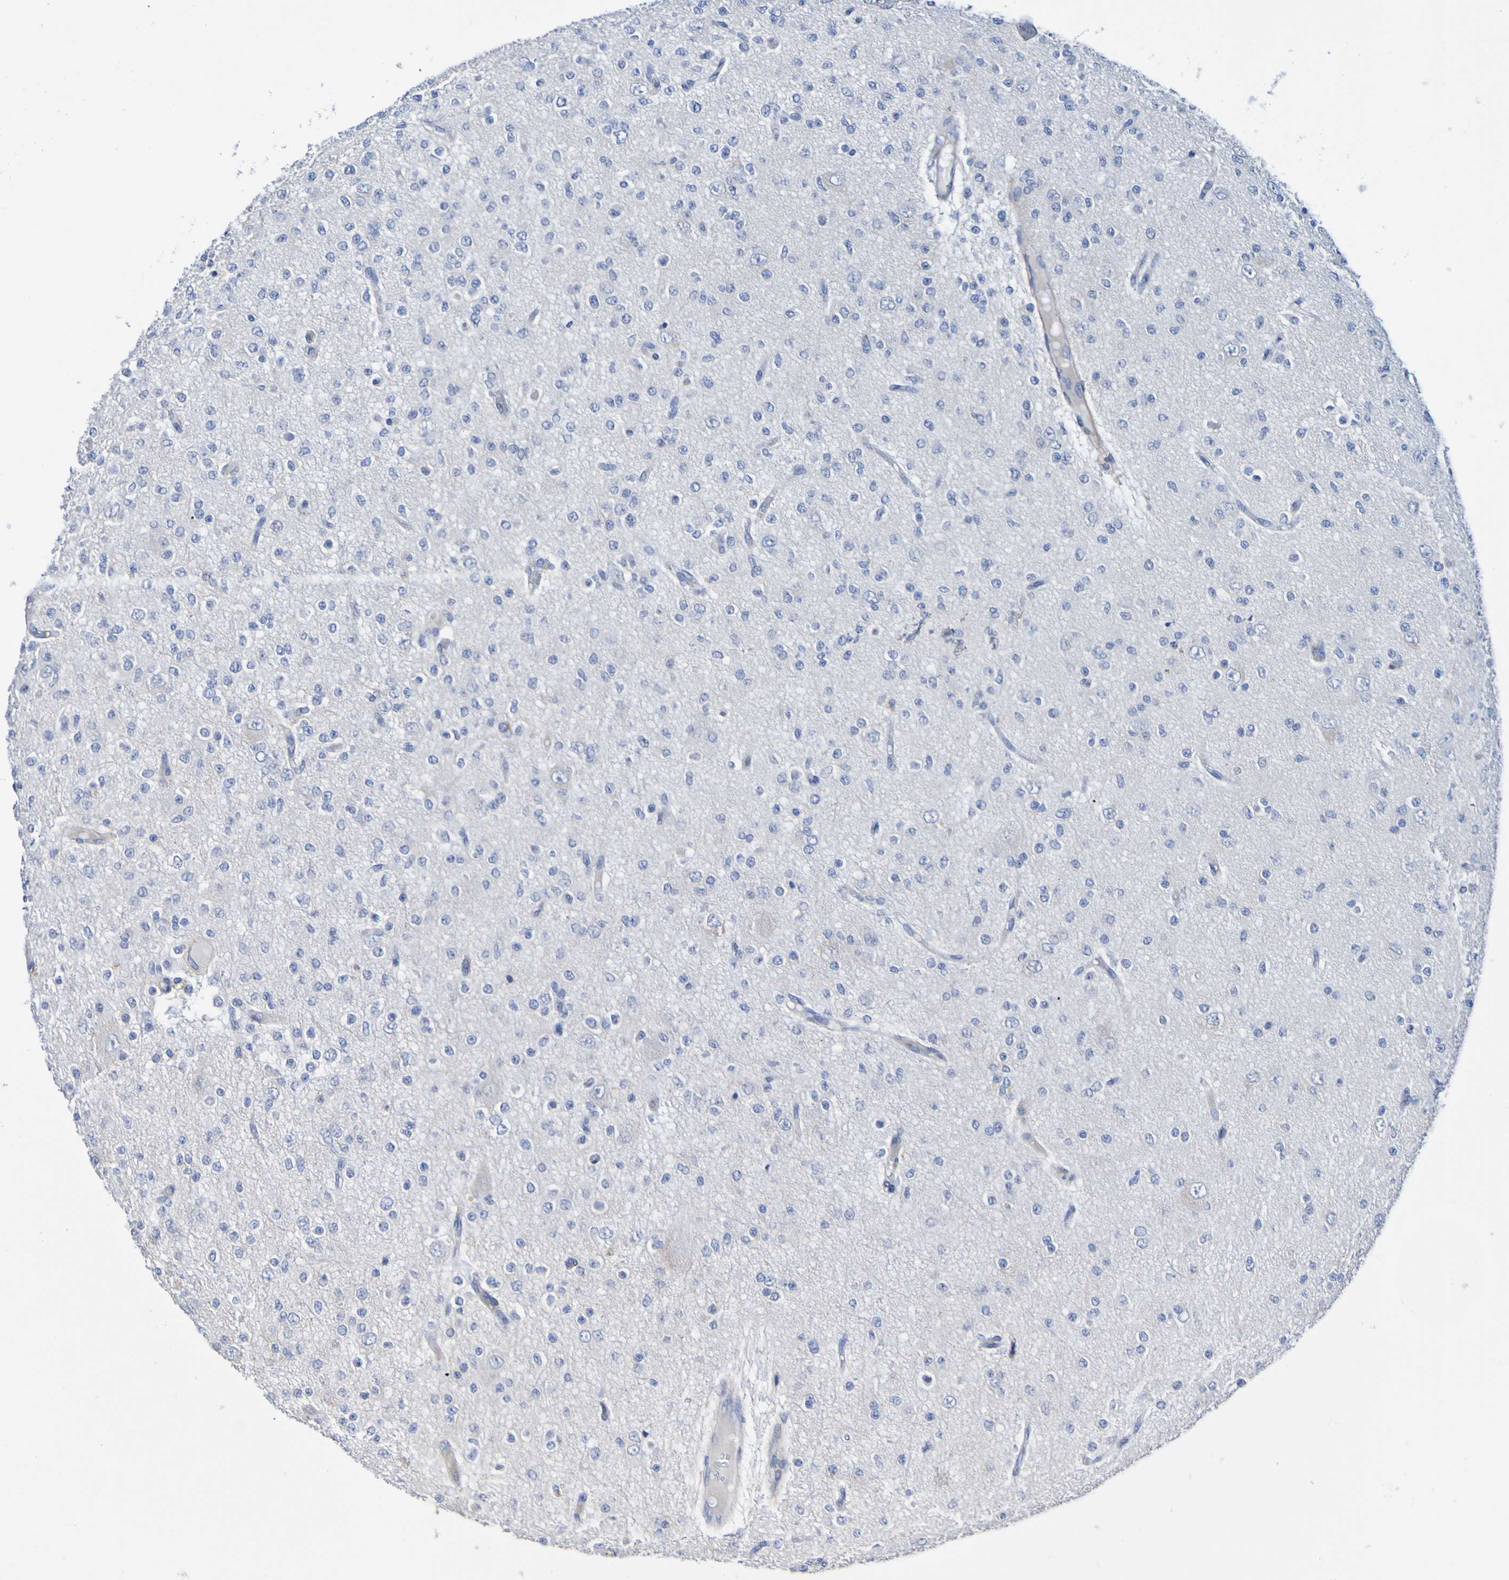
{"staining": {"intensity": "negative", "quantity": "none", "location": "none"}, "tissue": "glioma", "cell_type": "Tumor cells", "image_type": "cancer", "snomed": [{"axis": "morphology", "description": "Glioma, malignant, Low grade"}, {"axis": "topography", "description": "Brain"}], "caption": "Histopathology image shows no significant protein staining in tumor cells of malignant glioma (low-grade).", "gene": "SGCB", "patient": {"sex": "male", "age": 38}}